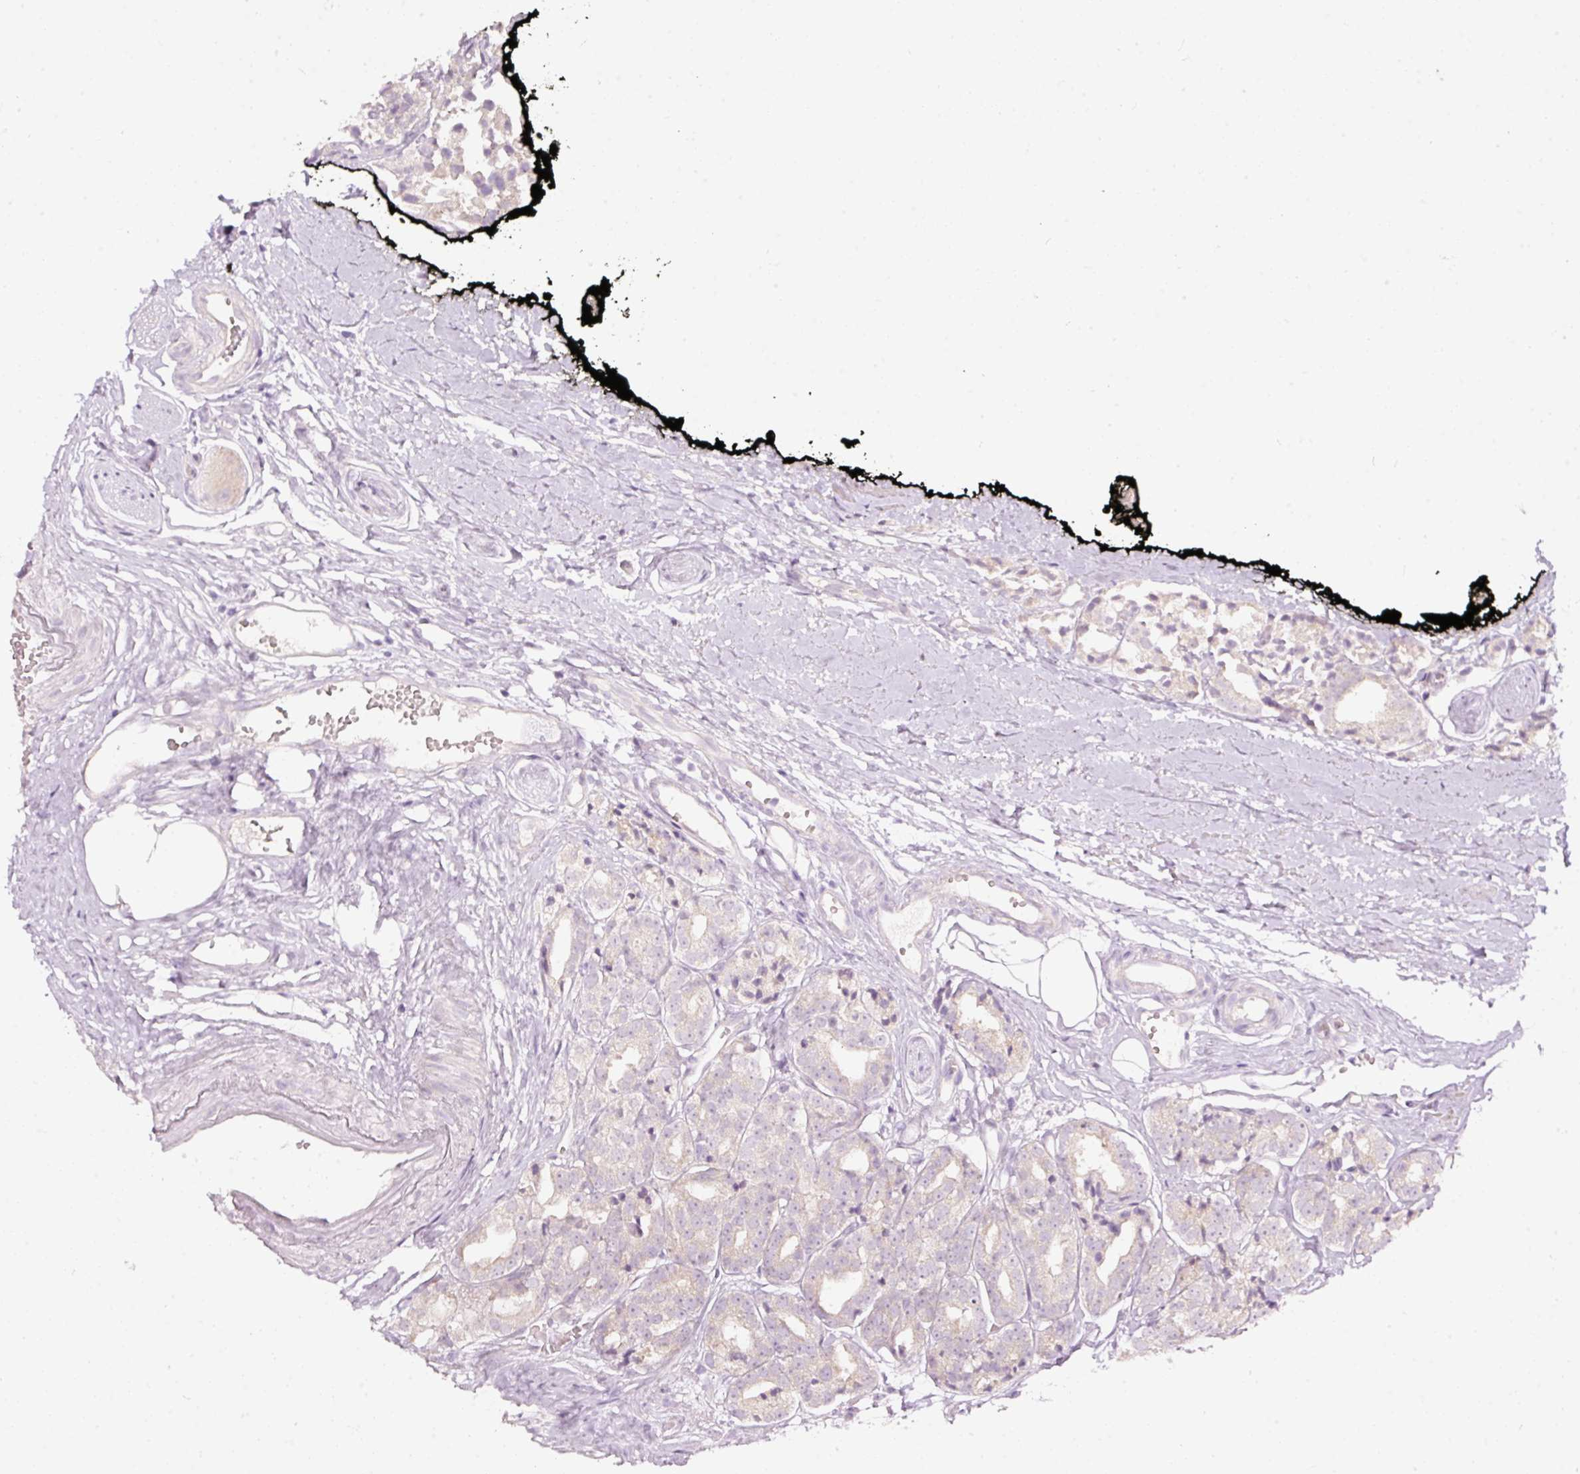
{"staining": {"intensity": "negative", "quantity": "none", "location": "none"}, "tissue": "prostate cancer", "cell_type": "Tumor cells", "image_type": "cancer", "snomed": [{"axis": "morphology", "description": "Adenocarcinoma, High grade"}, {"axis": "topography", "description": "Prostate"}], "caption": "High power microscopy histopathology image of an IHC histopathology image of high-grade adenocarcinoma (prostate), revealing no significant expression in tumor cells. Brightfield microscopy of immunohistochemistry stained with DAB (brown) and hematoxylin (blue), captured at high magnification.", "gene": "RSPO2", "patient": {"sex": "male", "age": 71}}